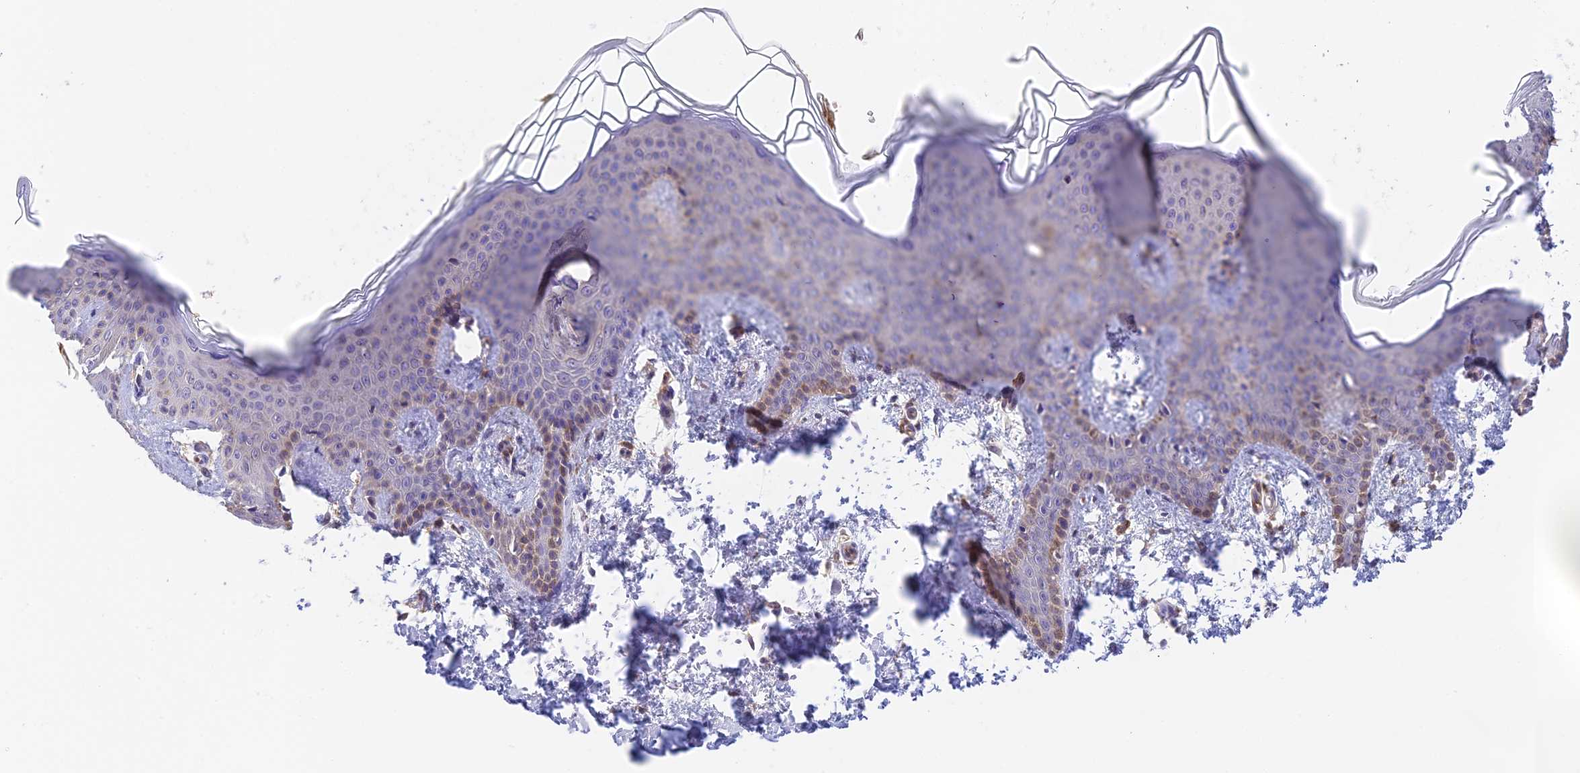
{"staining": {"intensity": "negative", "quantity": "none", "location": "none"}, "tissue": "skin", "cell_type": "Fibroblasts", "image_type": "normal", "snomed": [{"axis": "morphology", "description": "Normal tissue, NOS"}, {"axis": "topography", "description": "Skin"}], "caption": "A high-resolution histopathology image shows IHC staining of normal skin, which displays no significant expression in fibroblasts.", "gene": "HDHD2", "patient": {"sex": "male", "age": 36}}